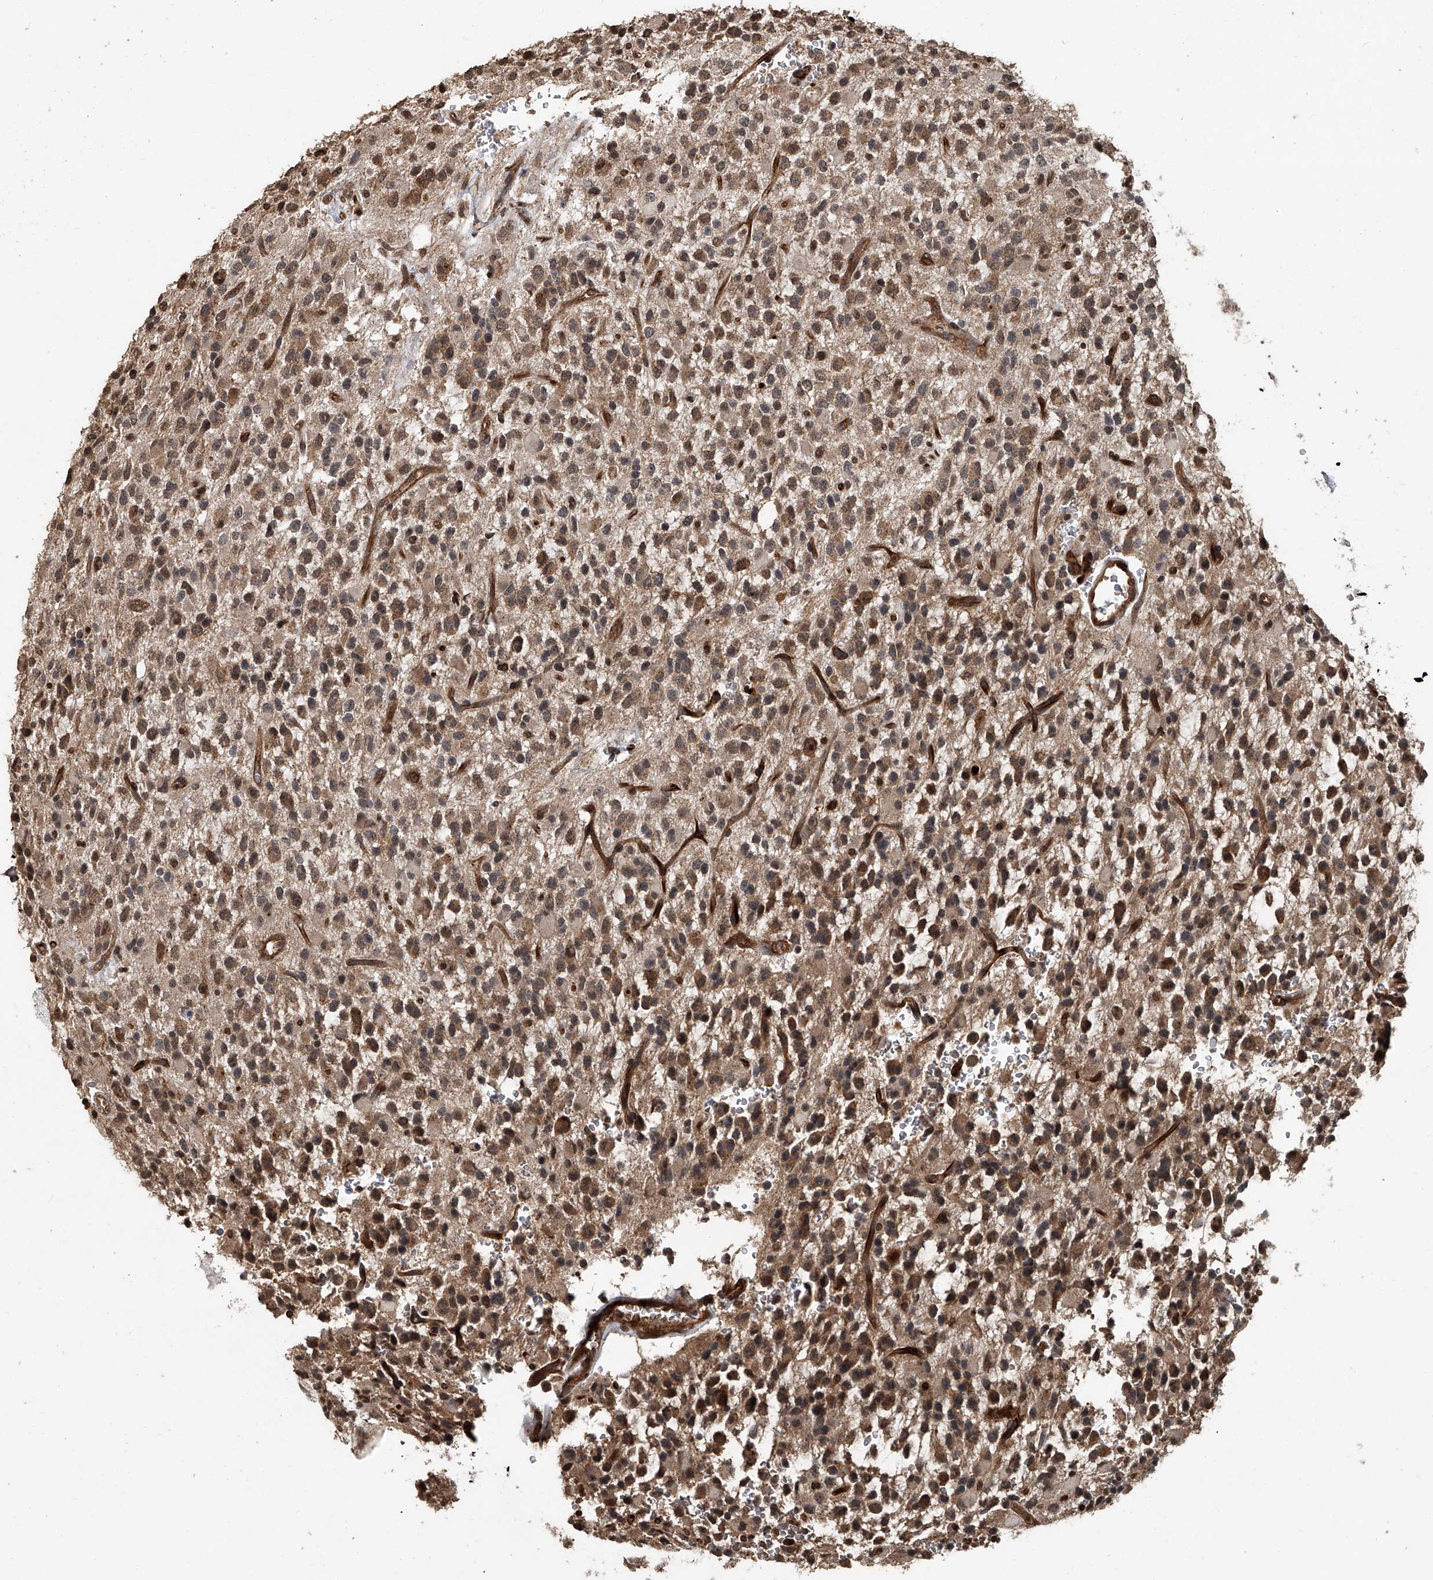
{"staining": {"intensity": "moderate", "quantity": ">75%", "location": "cytoplasmic/membranous"}, "tissue": "glioma", "cell_type": "Tumor cells", "image_type": "cancer", "snomed": [{"axis": "morphology", "description": "Glioma, malignant, High grade"}, {"axis": "topography", "description": "Brain"}], "caption": "Malignant glioma (high-grade) stained for a protein (brown) displays moderate cytoplasmic/membranous positive staining in about >75% of tumor cells.", "gene": "GPR132", "patient": {"sex": "male", "age": 34}}